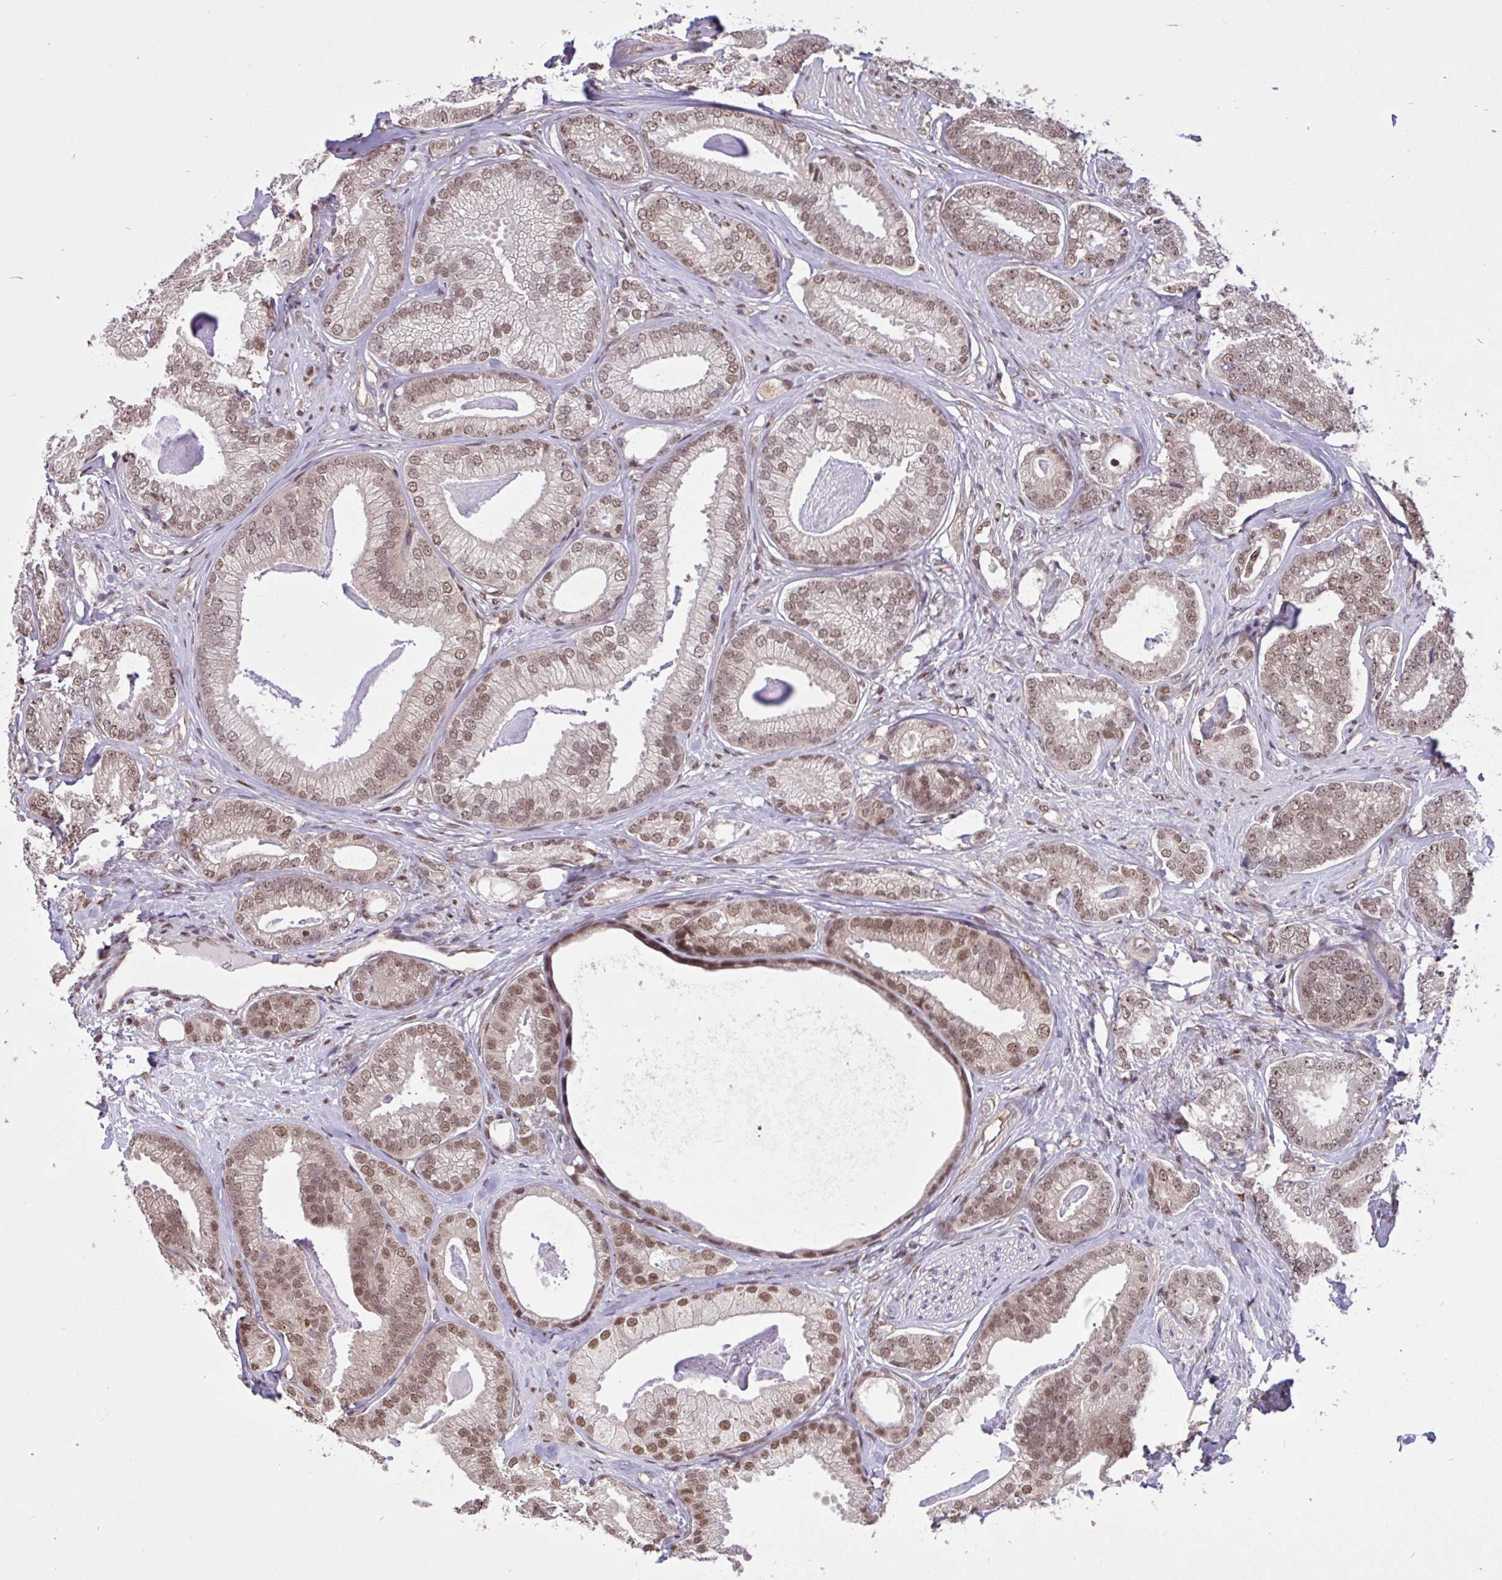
{"staining": {"intensity": "weak", "quantity": ">75%", "location": "nuclear"}, "tissue": "prostate cancer", "cell_type": "Tumor cells", "image_type": "cancer", "snomed": [{"axis": "morphology", "description": "Adenocarcinoma, Low grade"}, {"axis": "topography", "description": "Prostate"}], "caption": "A micrograph of prostate adenocarcinoma (low-grade) stained for a protein reveals weak nuclear brown staining in tumor cells. The protein of interest is stained brown, and the nuclei are stained in blue (DAB IHC with brightfield microscopy, high magnification).", "gene": "GLIS3", "patient": {"sex": "male", "age": 63}}